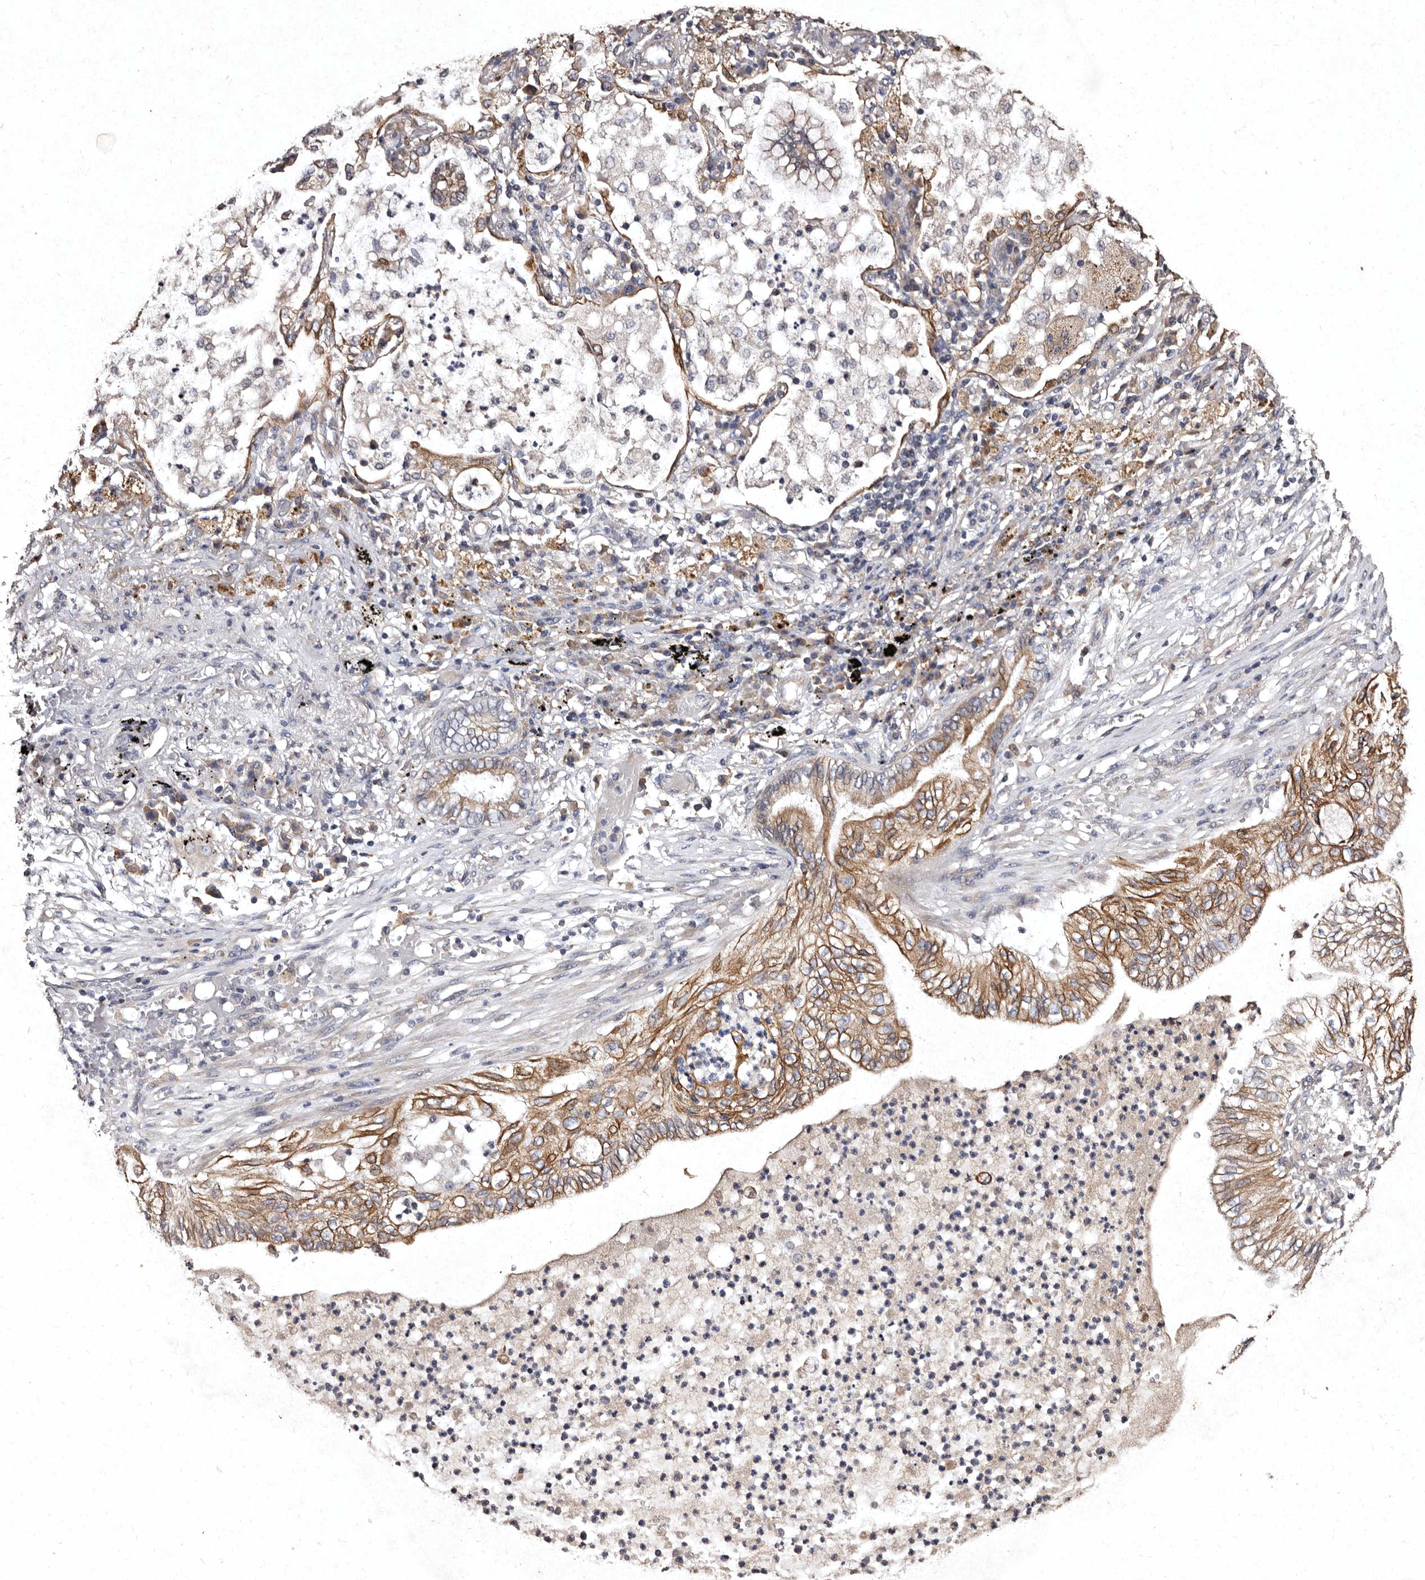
{"staining": {"intensity": "moderate", "quantity": ">75%", "location": "cytoplasmic/membranous"}, "tissue": "lung cancer", "cell_type": "Tumor cells", "image_type": "cancer", "snomed": [{"axis": "morphology", "description": "Normal tissue, NOS"}, {"axis": "morphology", "description": "Adenocarcinoma, NOS"}, {"axis": "topography", "description": "Bronchus"}, {"axis": "topography", "description": "Lung"}], "caption": "A brown stain shows moderate cytoplasmic/membranous expression of a protein in lung adenocarcinoma tumor cells. (brown staining indicates protein expression, while blue staining denotes nuclei).", "gene": "TFB1M", "patient": {"sex": "female", "age": 70}}